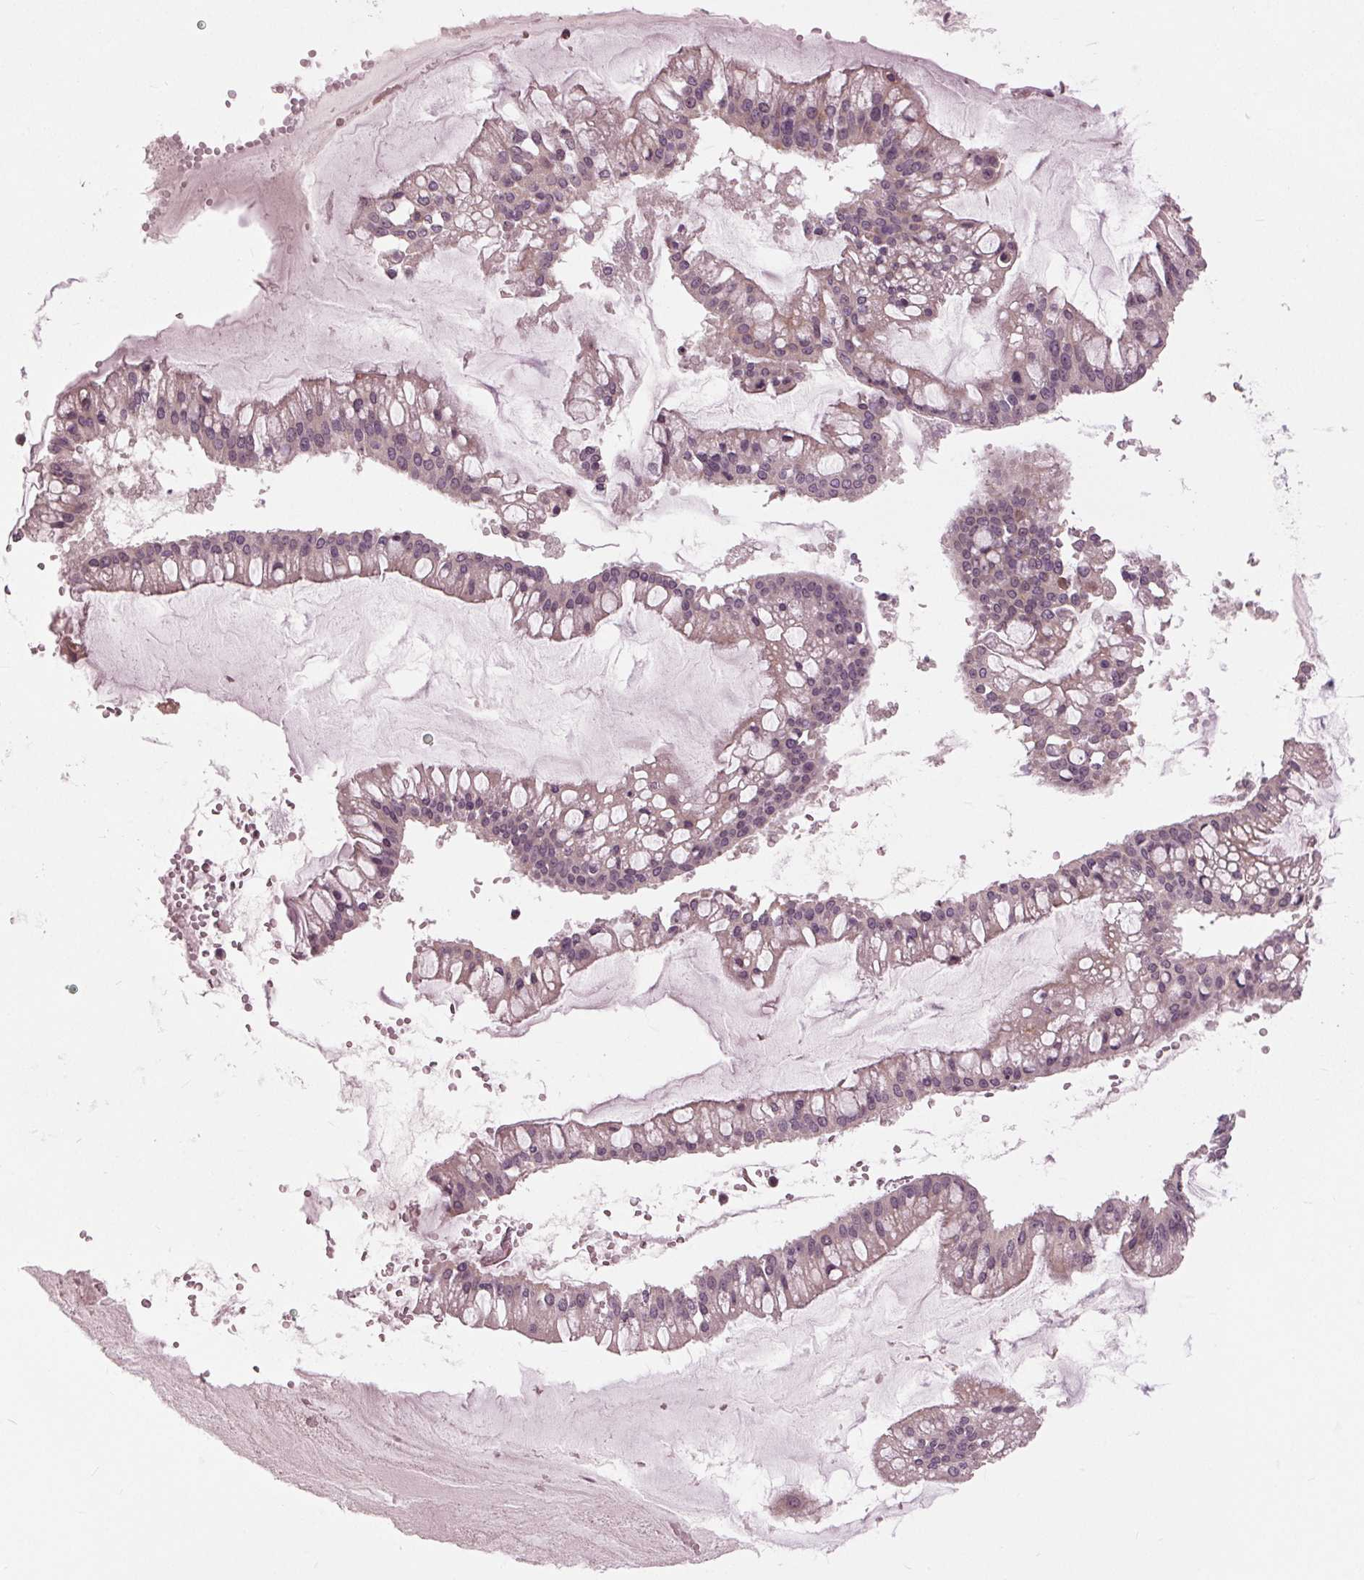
{"staining": {"intensity": "negative", "quantity": "none", "location": "none"}, "tissue": "ovarian cancer", "cell_type": "Tumor cells", "image_type": "cancer", "snomed": [{"axis": "morphology", "description": "Cystadenocarcinoma, mucinous, NOS"}, {"axis": "topography", "description": "Ovary"}], "caption": "Tumor cells are negative for brown protein staining in mucinous cystadenocarcinoma (ovarian).", "gene": "SIGLEC6", "patient": {"sex": "female", "age": 73}}